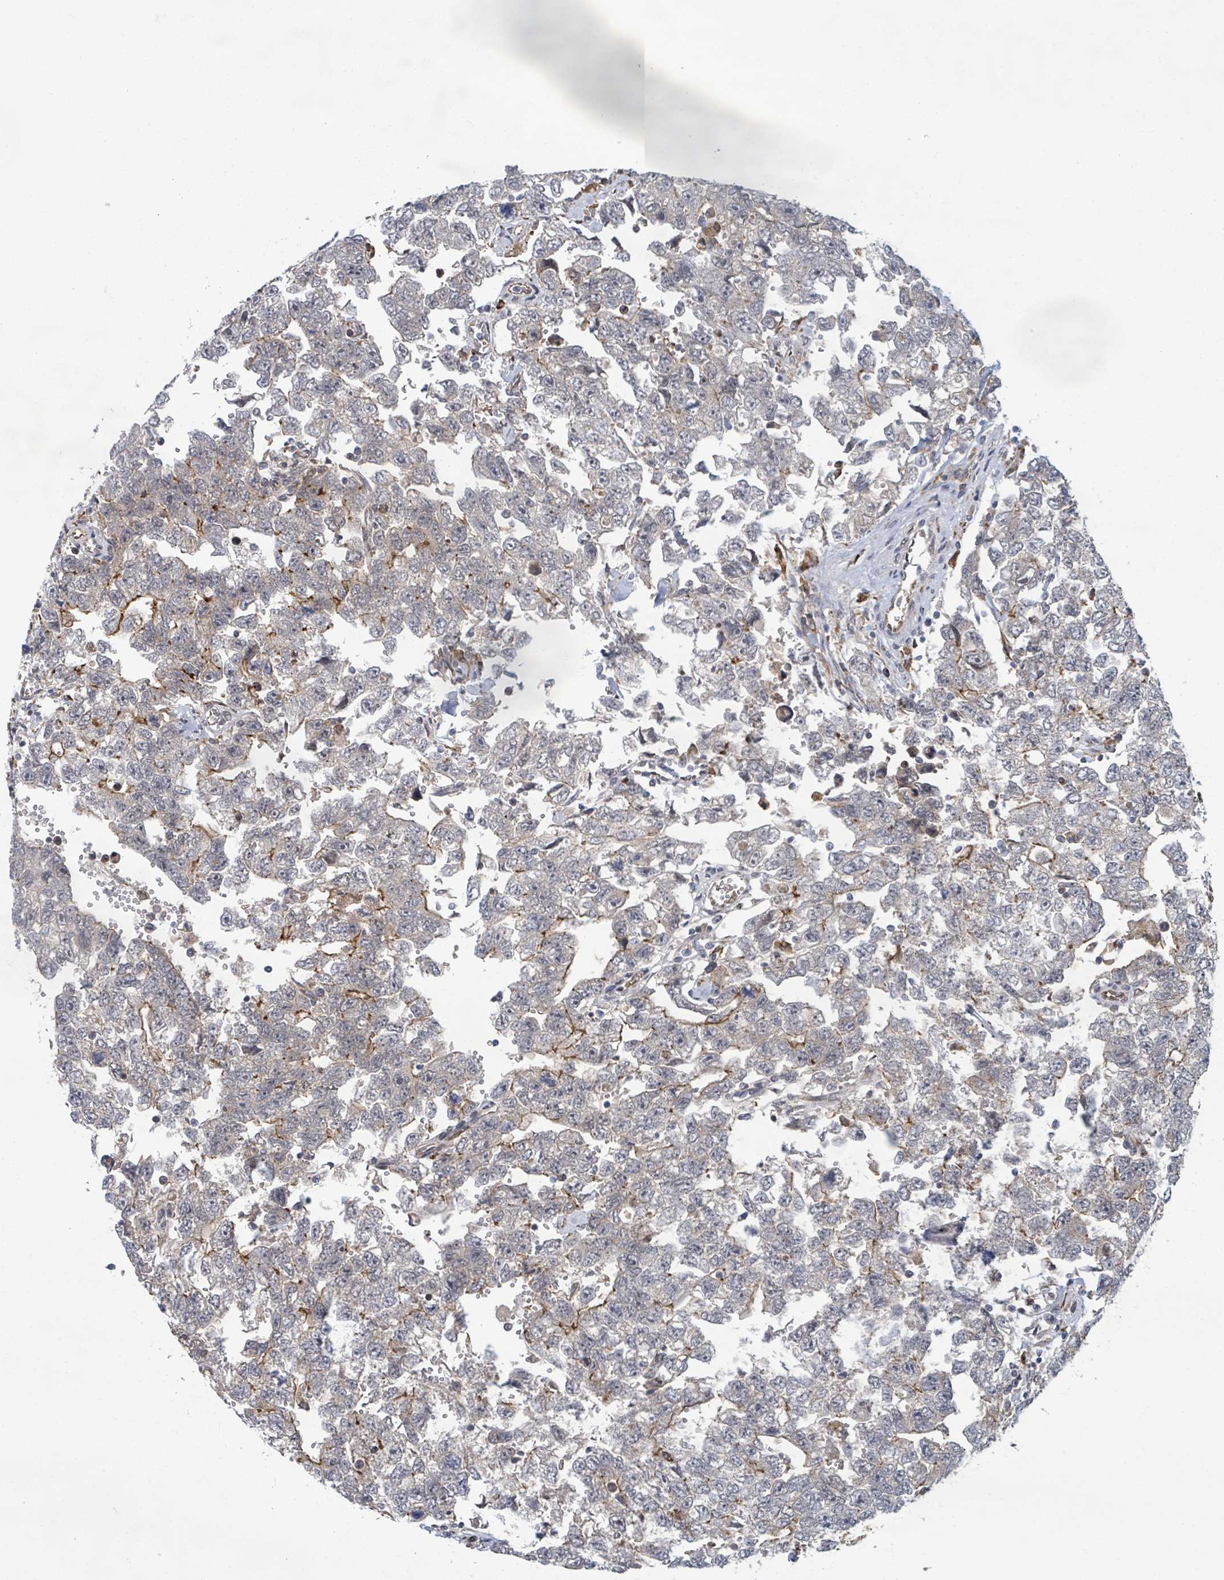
{"staining": {"intensity": "moderate", "quantity": "25%-75%", "location": "cytoplasmic/membranous"}, "tissue": "testis cancer", "cell_type": "Tumor cells", "image_type": "cancer", "snomed": [{"axis": "morphology", "description": "Carcinoma, Embryonal, NOS"}, {"axis": "topography", "description": "Testis"}], "caption": "DAB (3,3'-diaminobenzidine) immunohistochemical staining of human embryonal carcinoma (testis) displays moderate cytoplasmic/membranous protein staining in approximately 25%-75% of tumor cells.", "gene": "SHROOM2", "patient": {"sex": "male", "age": 22}}